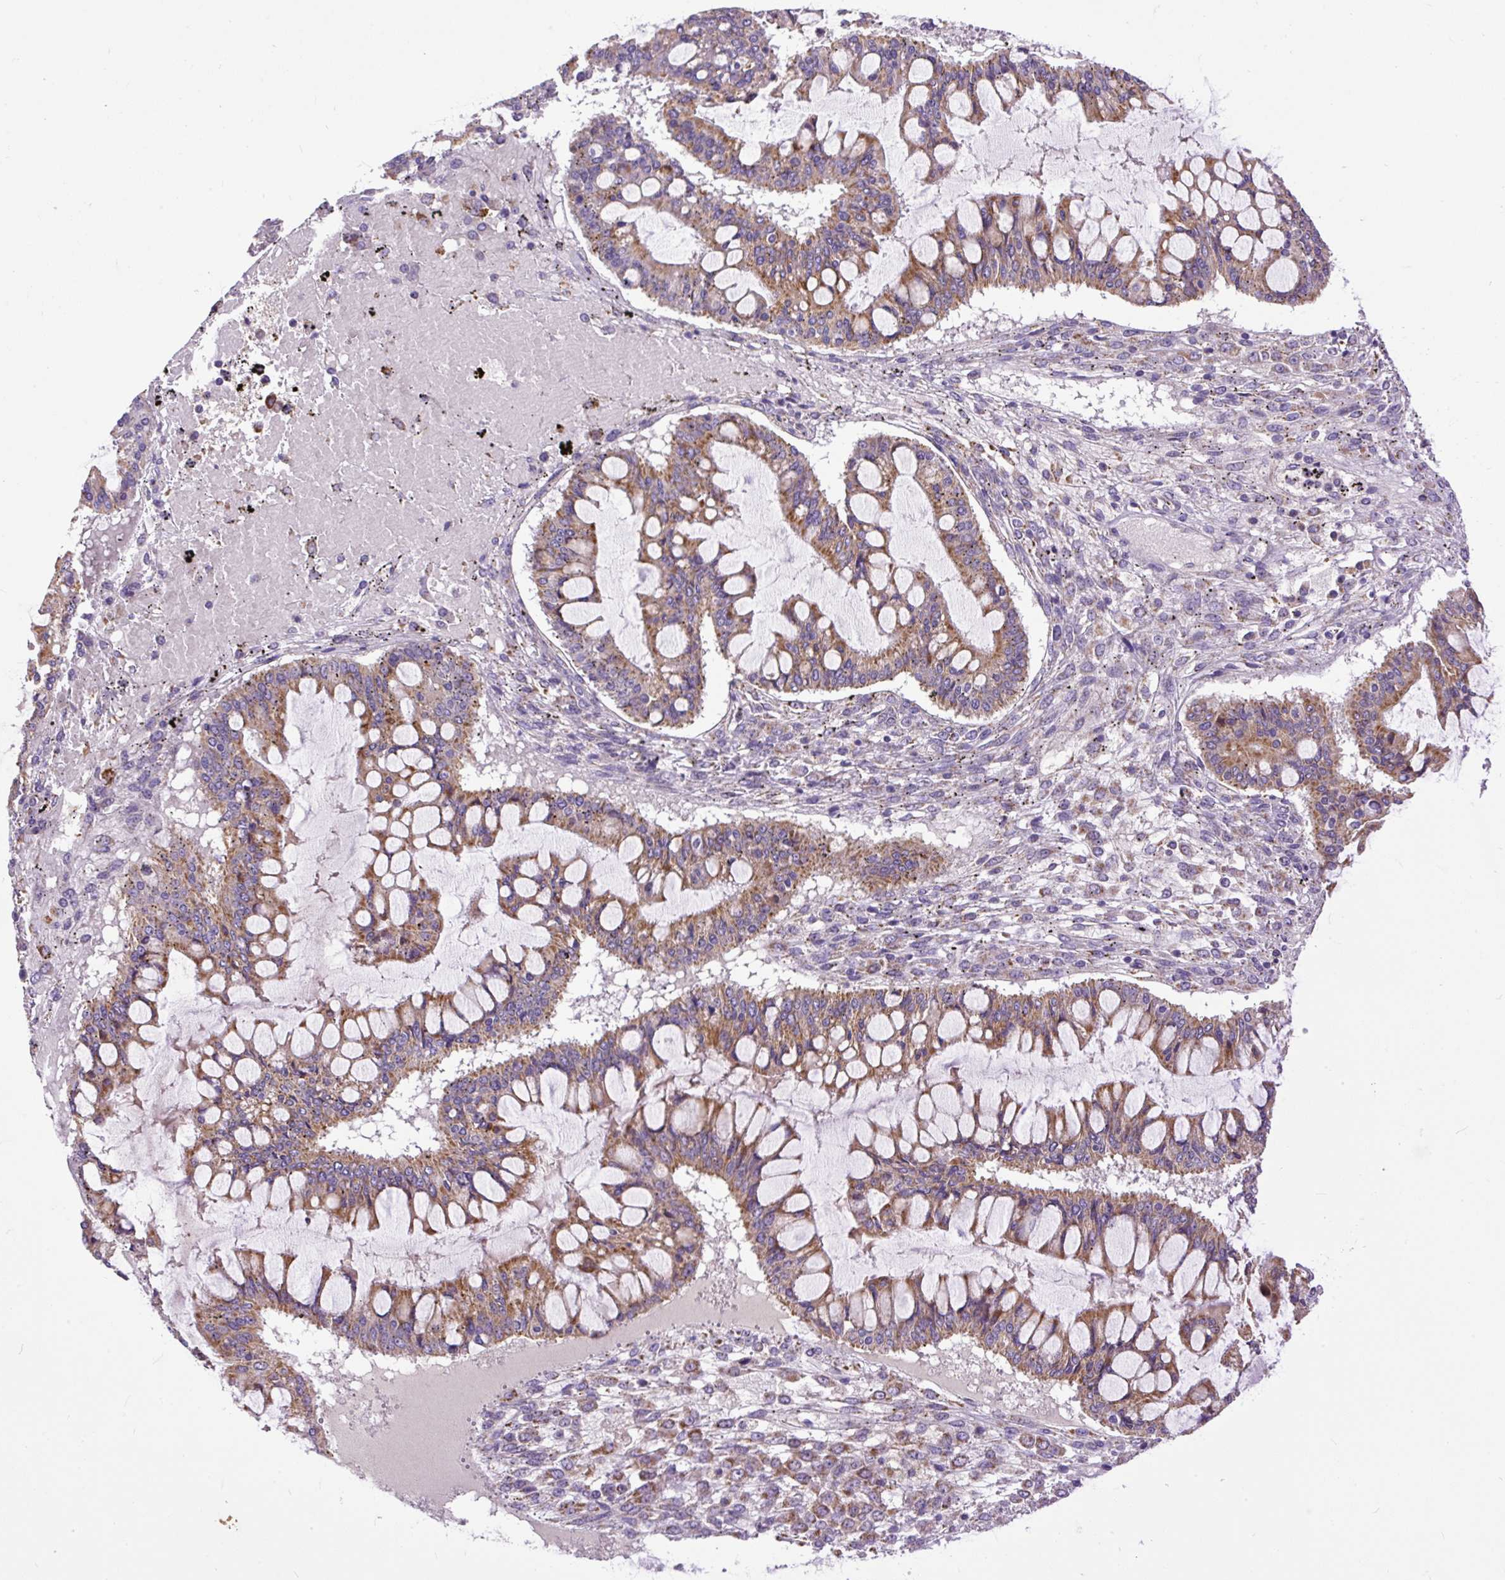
{"staining": {"intensity": "moderate", "quantity": ">75%", "location": "cytoplasmic/membranous"}, "tissue": "ovarian cancer", "cell_type": "Tumor cells", "image_type": "cancer", "snomed": [{"axis": "morphology", "description": "Cystadenocarcinoma, mucinous, NOS"}, {"axis": "topography", "description": "Ovary"}], "caption": "A photomicrograph of ovarian mucinous cystadenocarcinoma stained for a protein reveals moderate cytoplasmic/membranous brown staining in tumor cells.", "gene": "TOMM40", "patient": {"sex": "female", "age": 73}}